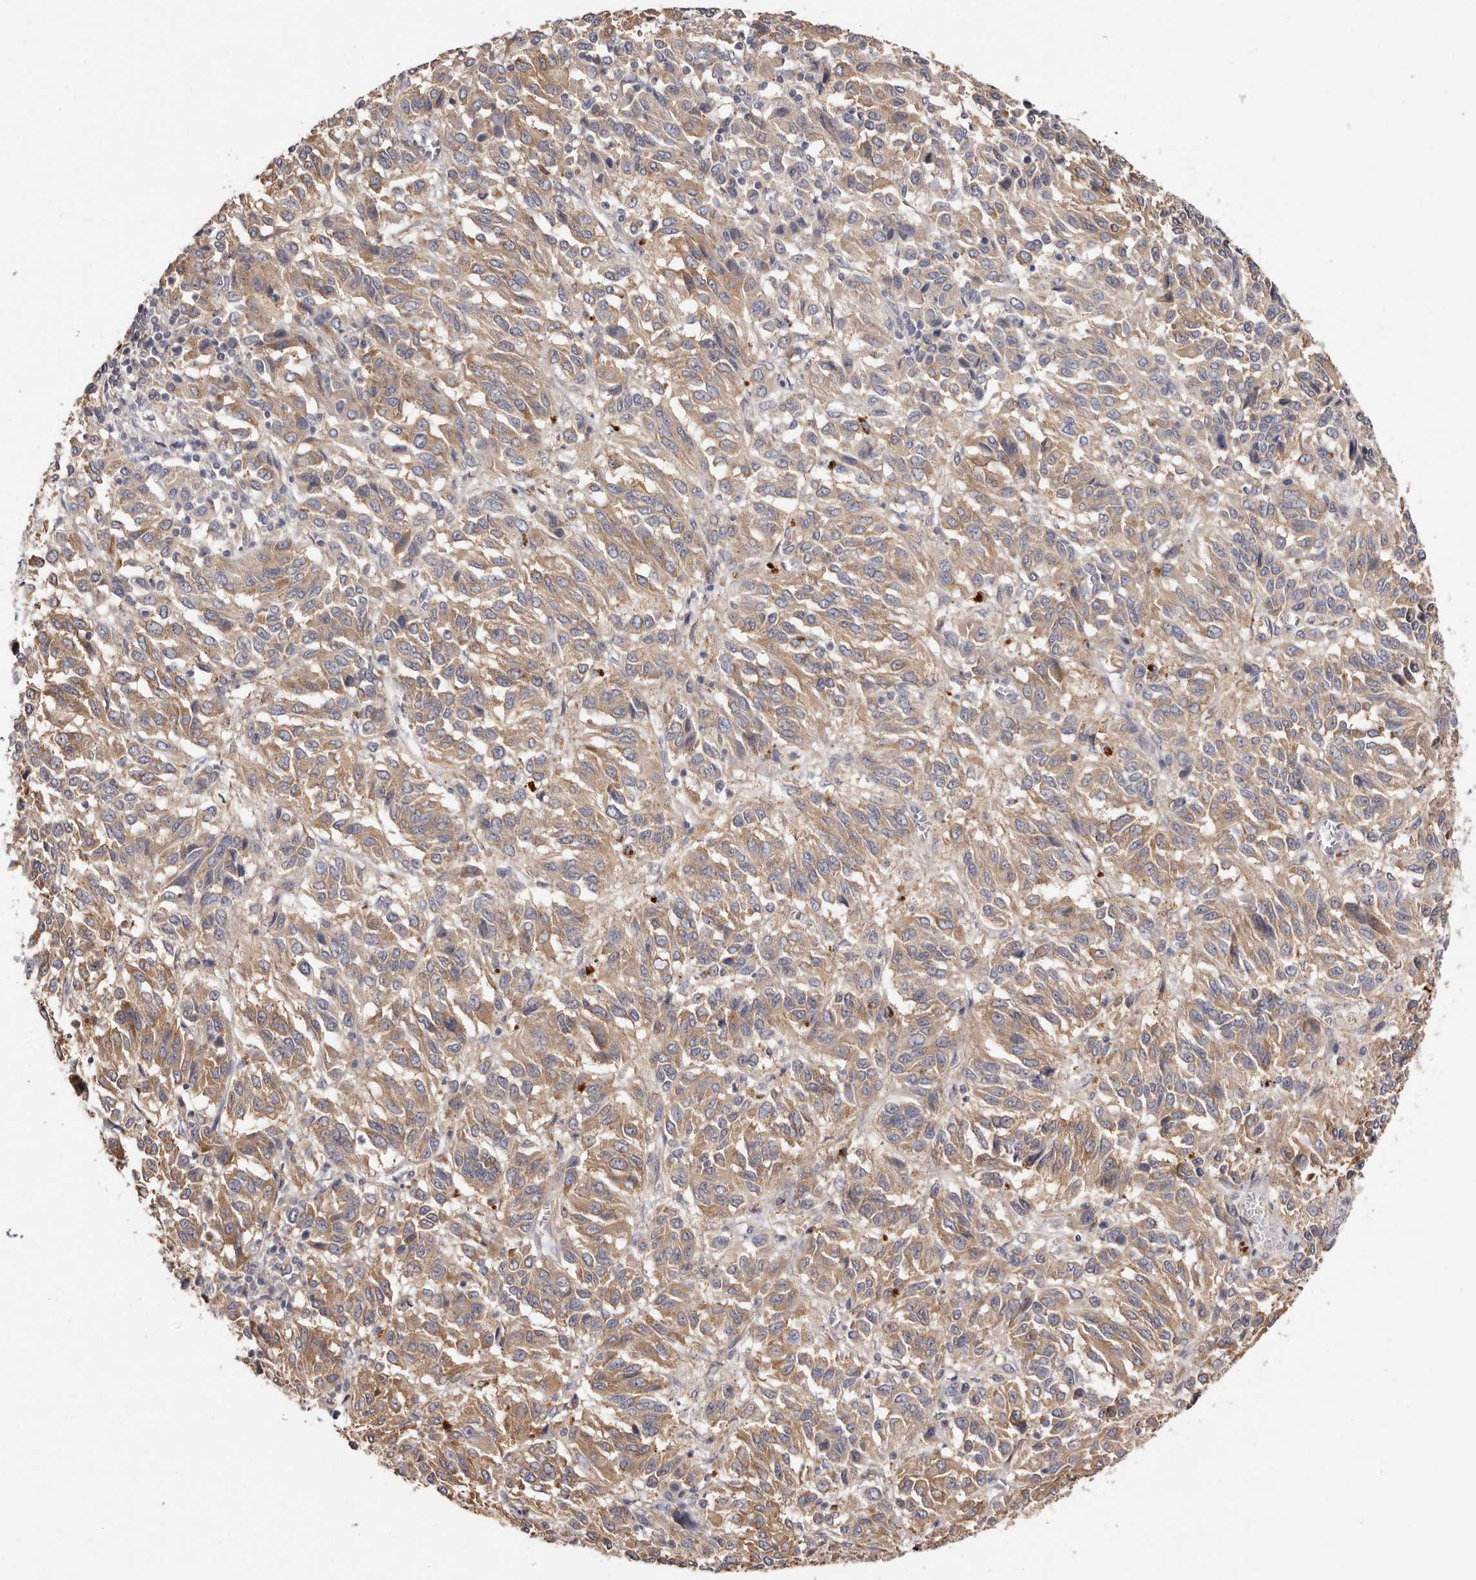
{"staining": {"intensity": "moderate", "quantity": ">75%", "location": "cytoplasmic/membranous"}, "tissue": "melanoma", "cell_type": "Tumor cells", "image_type": "cancer", "snomed": [{"axis": "morphology", "description": "Malignant melanoma, Metastatic site"}, {"axis": "topography", "description": "Lung"}], "caption": "This image displays immunohistochemistry (IHC) staining of human melanoma, with medium moderate cytoplasmic/membranous expression in approximately >75% of tumor cells.", "gene": "FAM167B", "patient": {"sex": "male", "age": 64}}